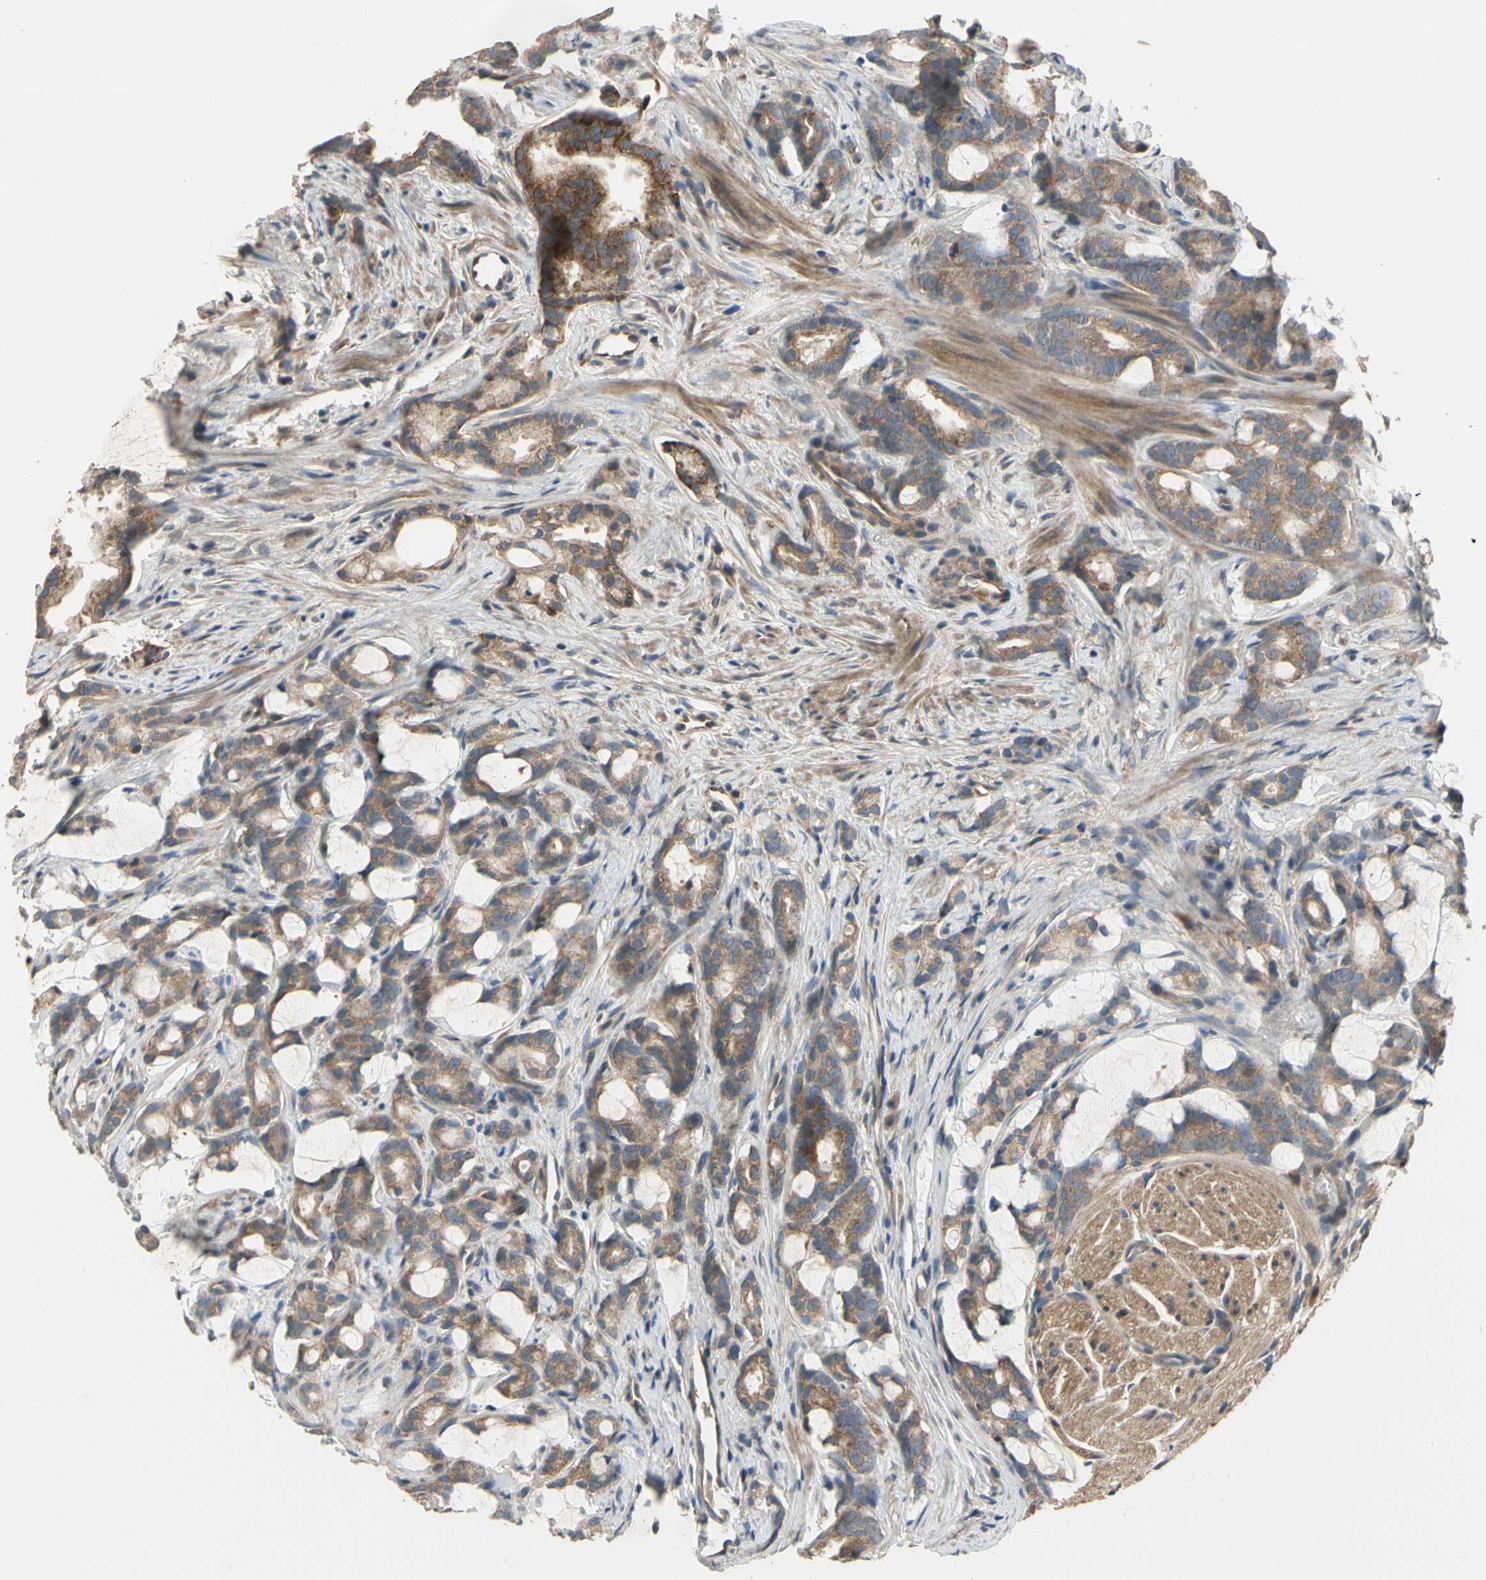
{"staining": {"intensity": "moderate", "quantity": ">75%", "location": "cytoplasmic/membranous"}, "tissue": "prostate cancer", "cell_type": "Tumor cells", "image_type": "cancer", "snomed": [{"axis": "morphology", "description": "Adenocarcinoma, Low grade"}, {"axis": "topography", "description": "Prostate"}], "caption": "Adenocarcinoma (low-grade) (prostate) was stained to show a protein in brown. There is medium levels of moderate cytoplasmic/membranous positivity in about >75% of tumor cells. Nuclei are stained in blue.", "gene": "ALKBH3", "patient": {"sex": "male", "age": 58}}